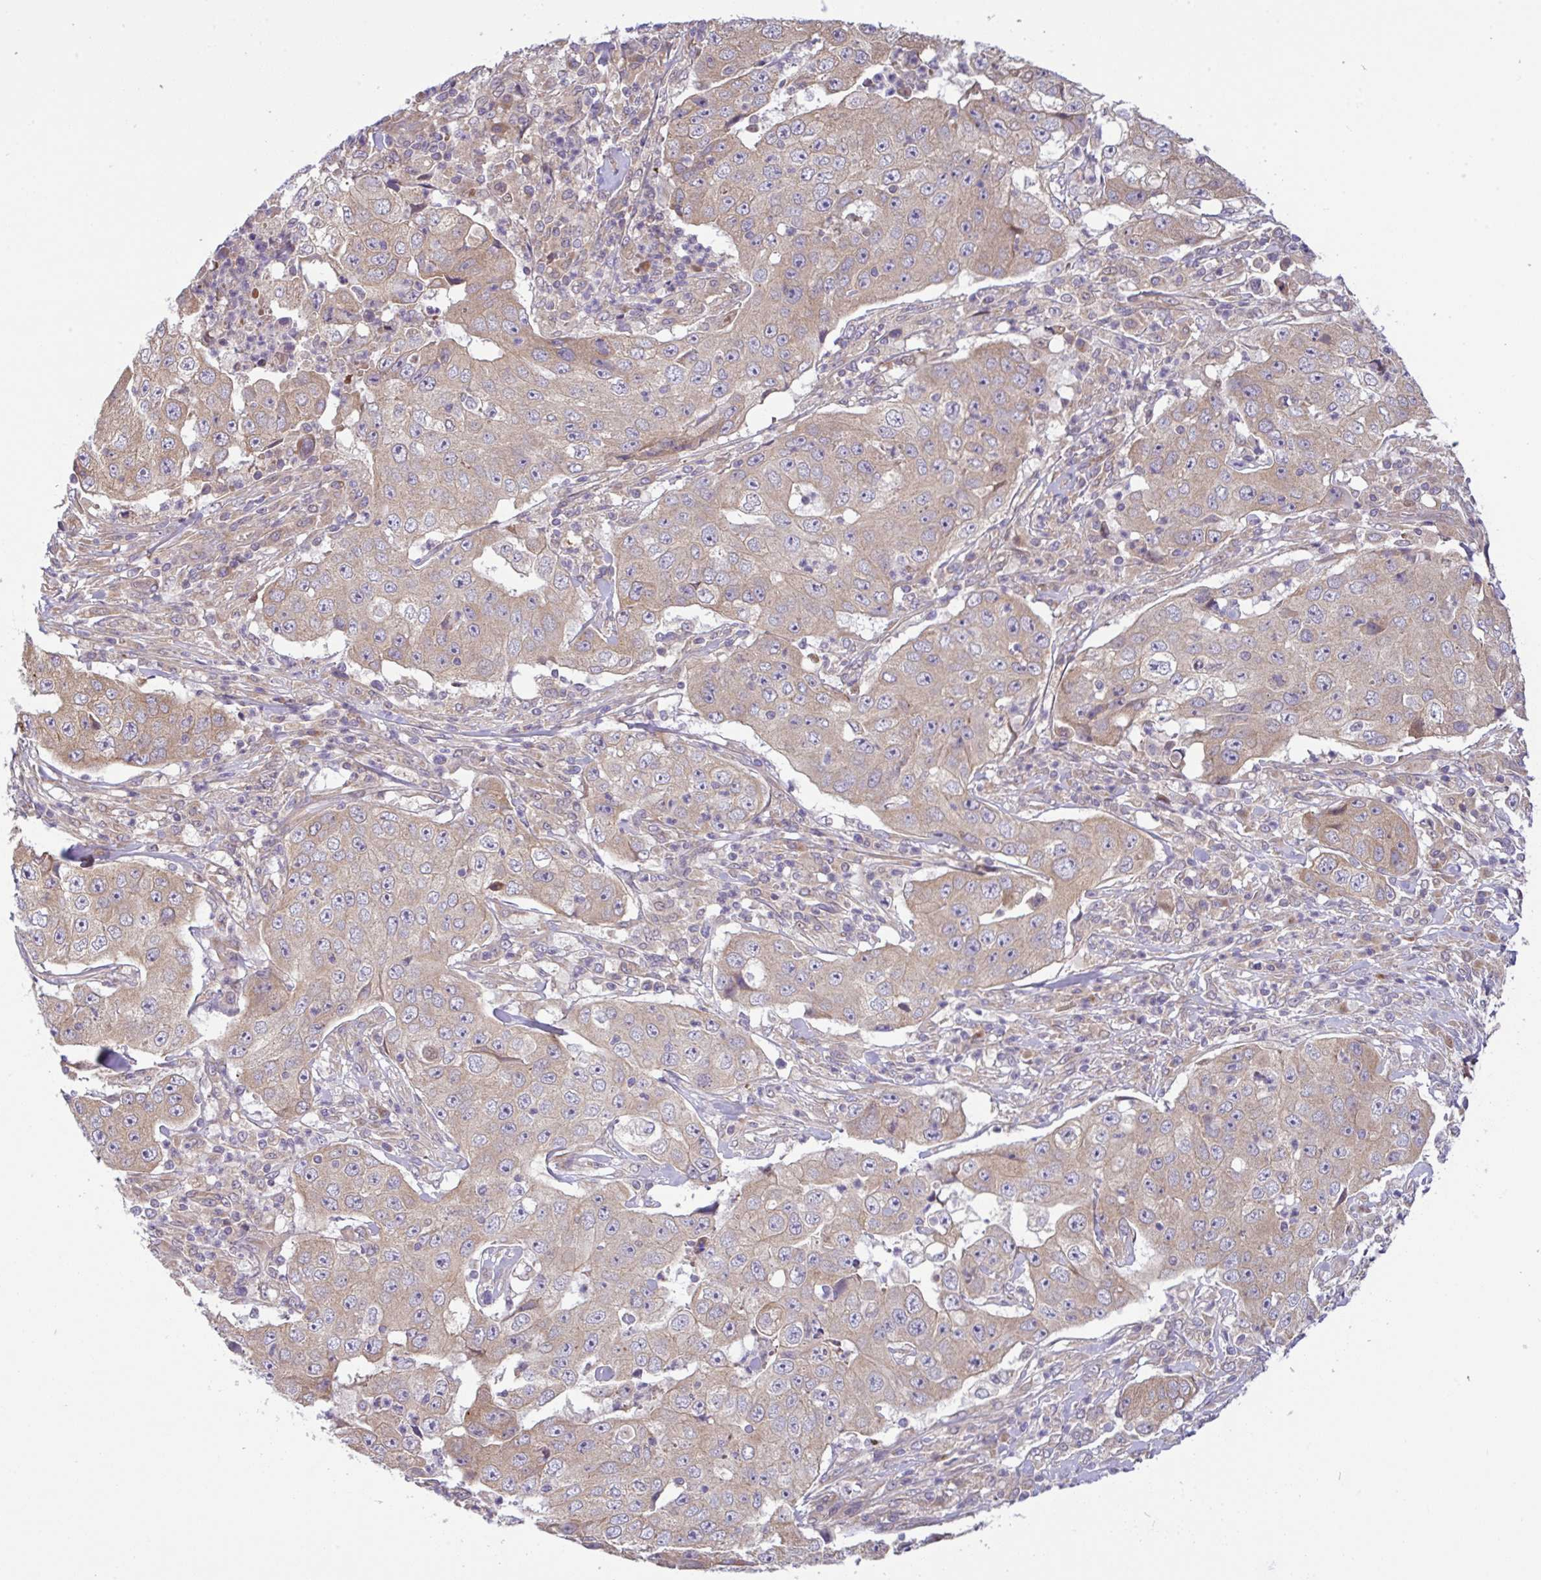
{"staining": {"intensity": "weak", "quantity": "25%-75%", "location": "cytoplasmic/membranous"}, "tissue": "lung cancer", "cell_type": "Tumor cells", "image_type": "cancer", "snomed": [{"axis": "morphology", "description": "Squamous cell carcinoma, NOS"}, {"axis": "topography", "description": "Lung"}], "caption": "Immunohistochemistry (DAB) staining of squamous cell carcinoma (lung) reveals weak cytoplasmic/membranous protein positivity in approximately 25%-75% of tumor cells. (DAB IHC, brown staining for protein, blue staining for nuclei).", "gene": "UBE4A", "patient": {"sex": "male", "age": 64}}